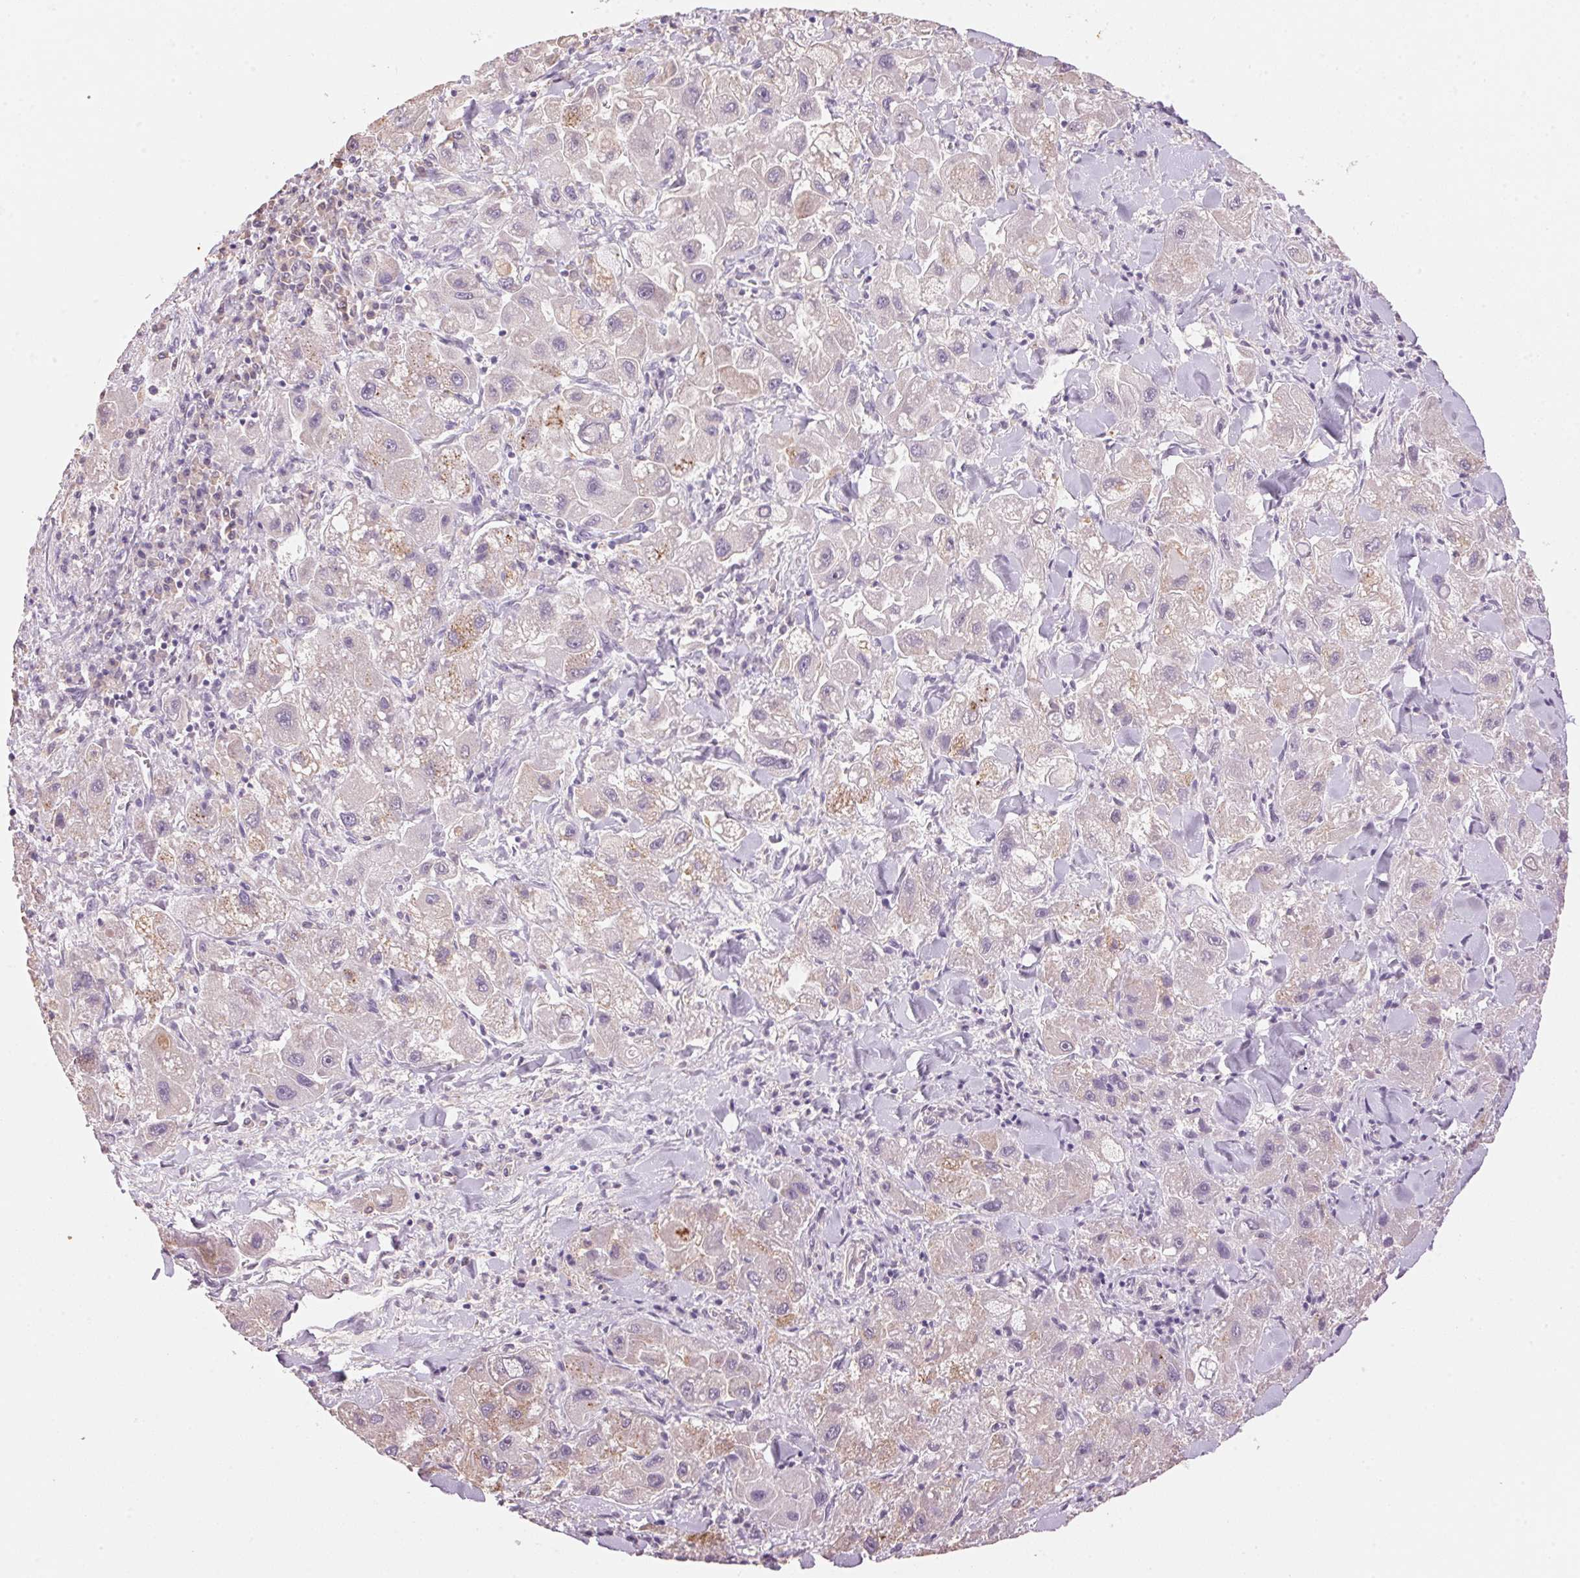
{"staining": {"intensity": "weak", "quantity": "<25%", "location": "cytoplasmic/membranous"}, "tissue": "liver cancer", "cell_type": "Tumor cells", "image_type": "cancer", "snomed": [{"axis": "morphology", "description": "Carcinoma, Hepatocellular, NOS"}, {"axis": "topography", "description": "Liver"}], "caption": "Human liver cancer stained for a protein using immunohistochemistry (IHC) shows no staining in tumor cells.", "gene": "LYZL6", "patient": {"sex": "male", "age": 24}}